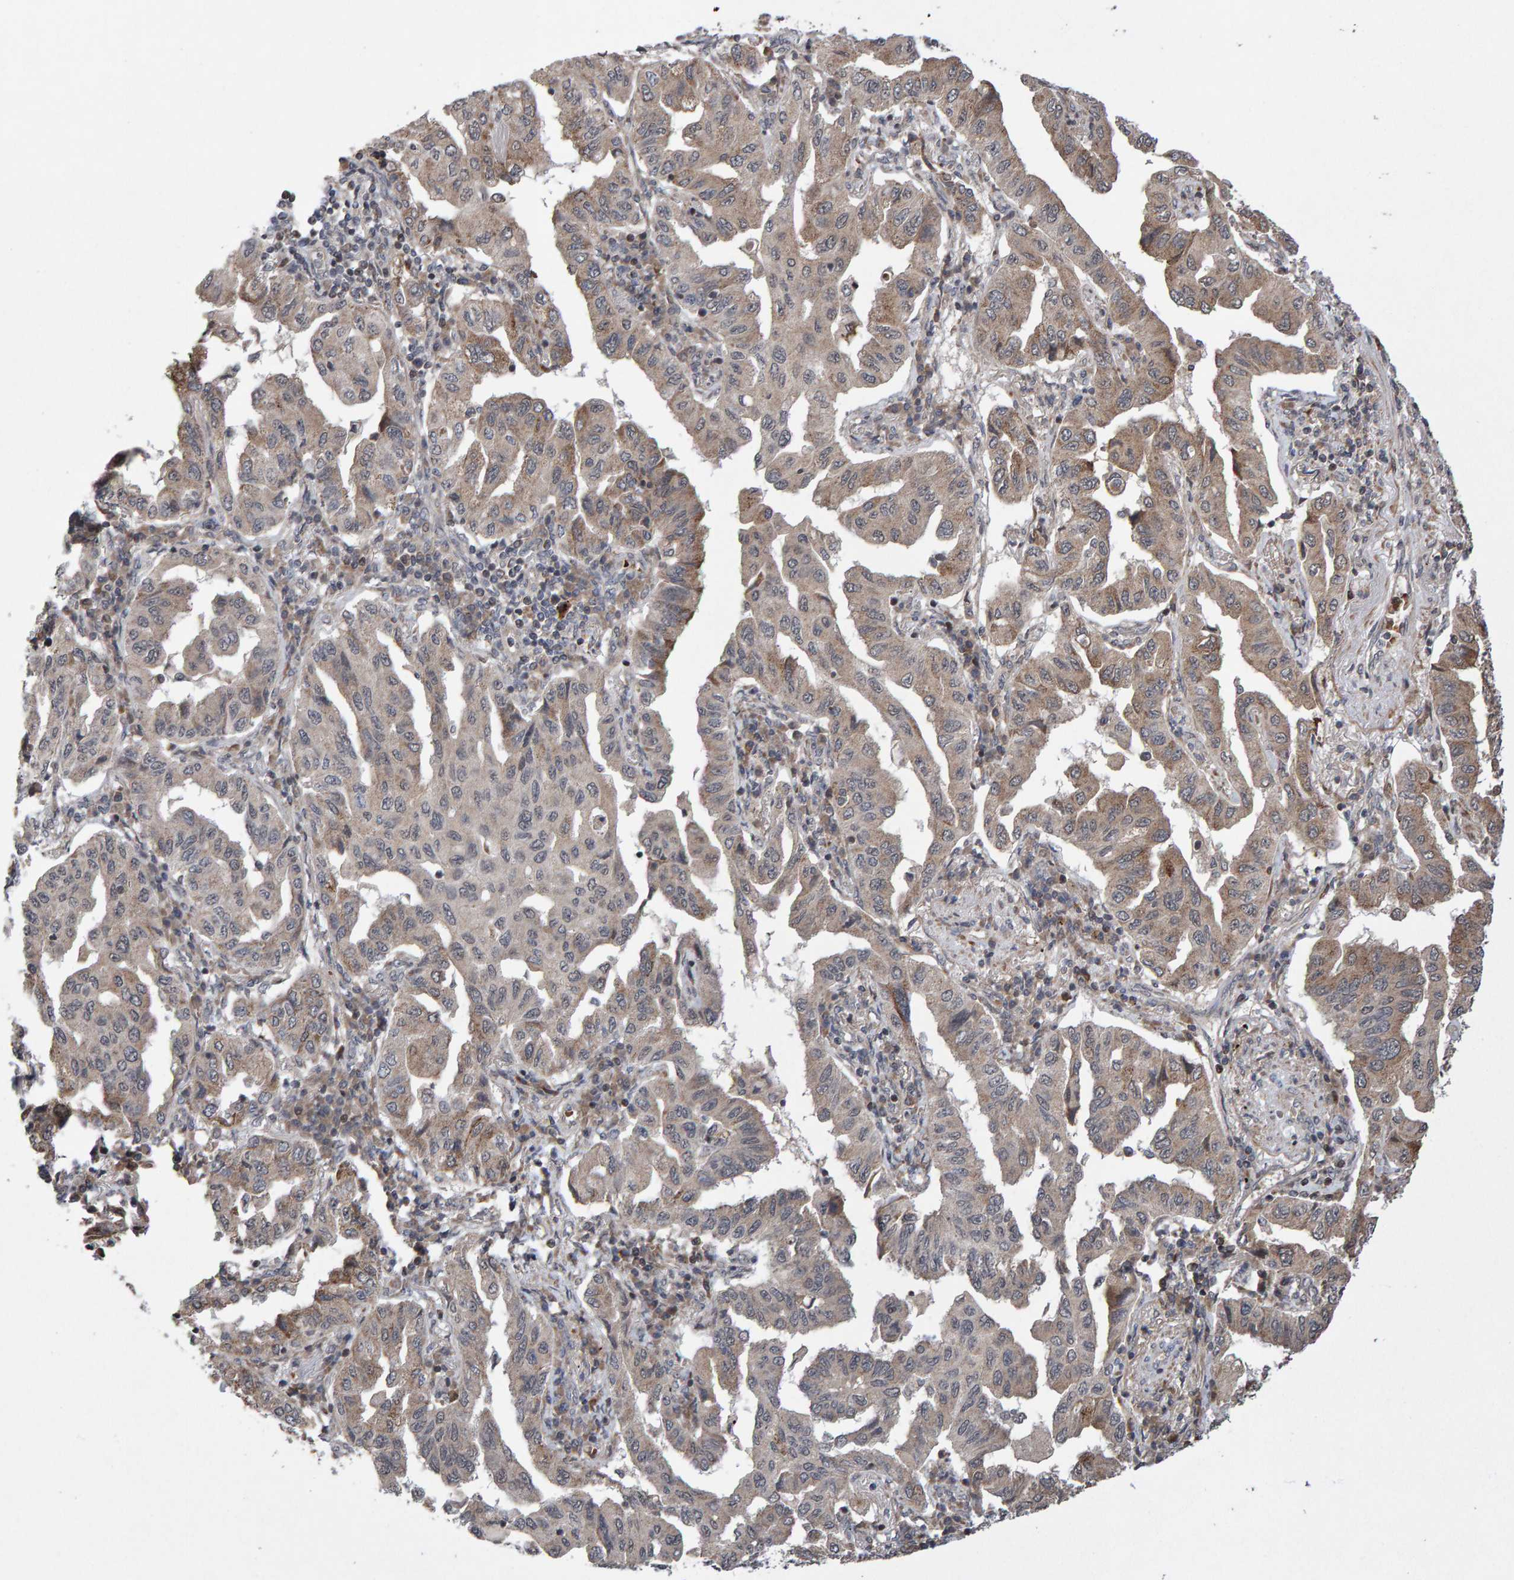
{"staining": {"intensity": "moderate", "quantity": ">75%", "location": "cytoplasmic/membranous"}, "tissue": "lung cancer", "cell_type": "Tumor cells", "image_type": "cancer", "snomed": [{"axis": "morphology", "description": "Adenocarcinoma, NOS"}, {"axis": "topography", "description": "Lung"}], "caption": "A micrograph of lung cancer stained for a protein reveals moderate cytoplasmic/membranous brown staining in tumor cells.", "gene": "PECR", "patient": {"sex": "female", "age": 65}}